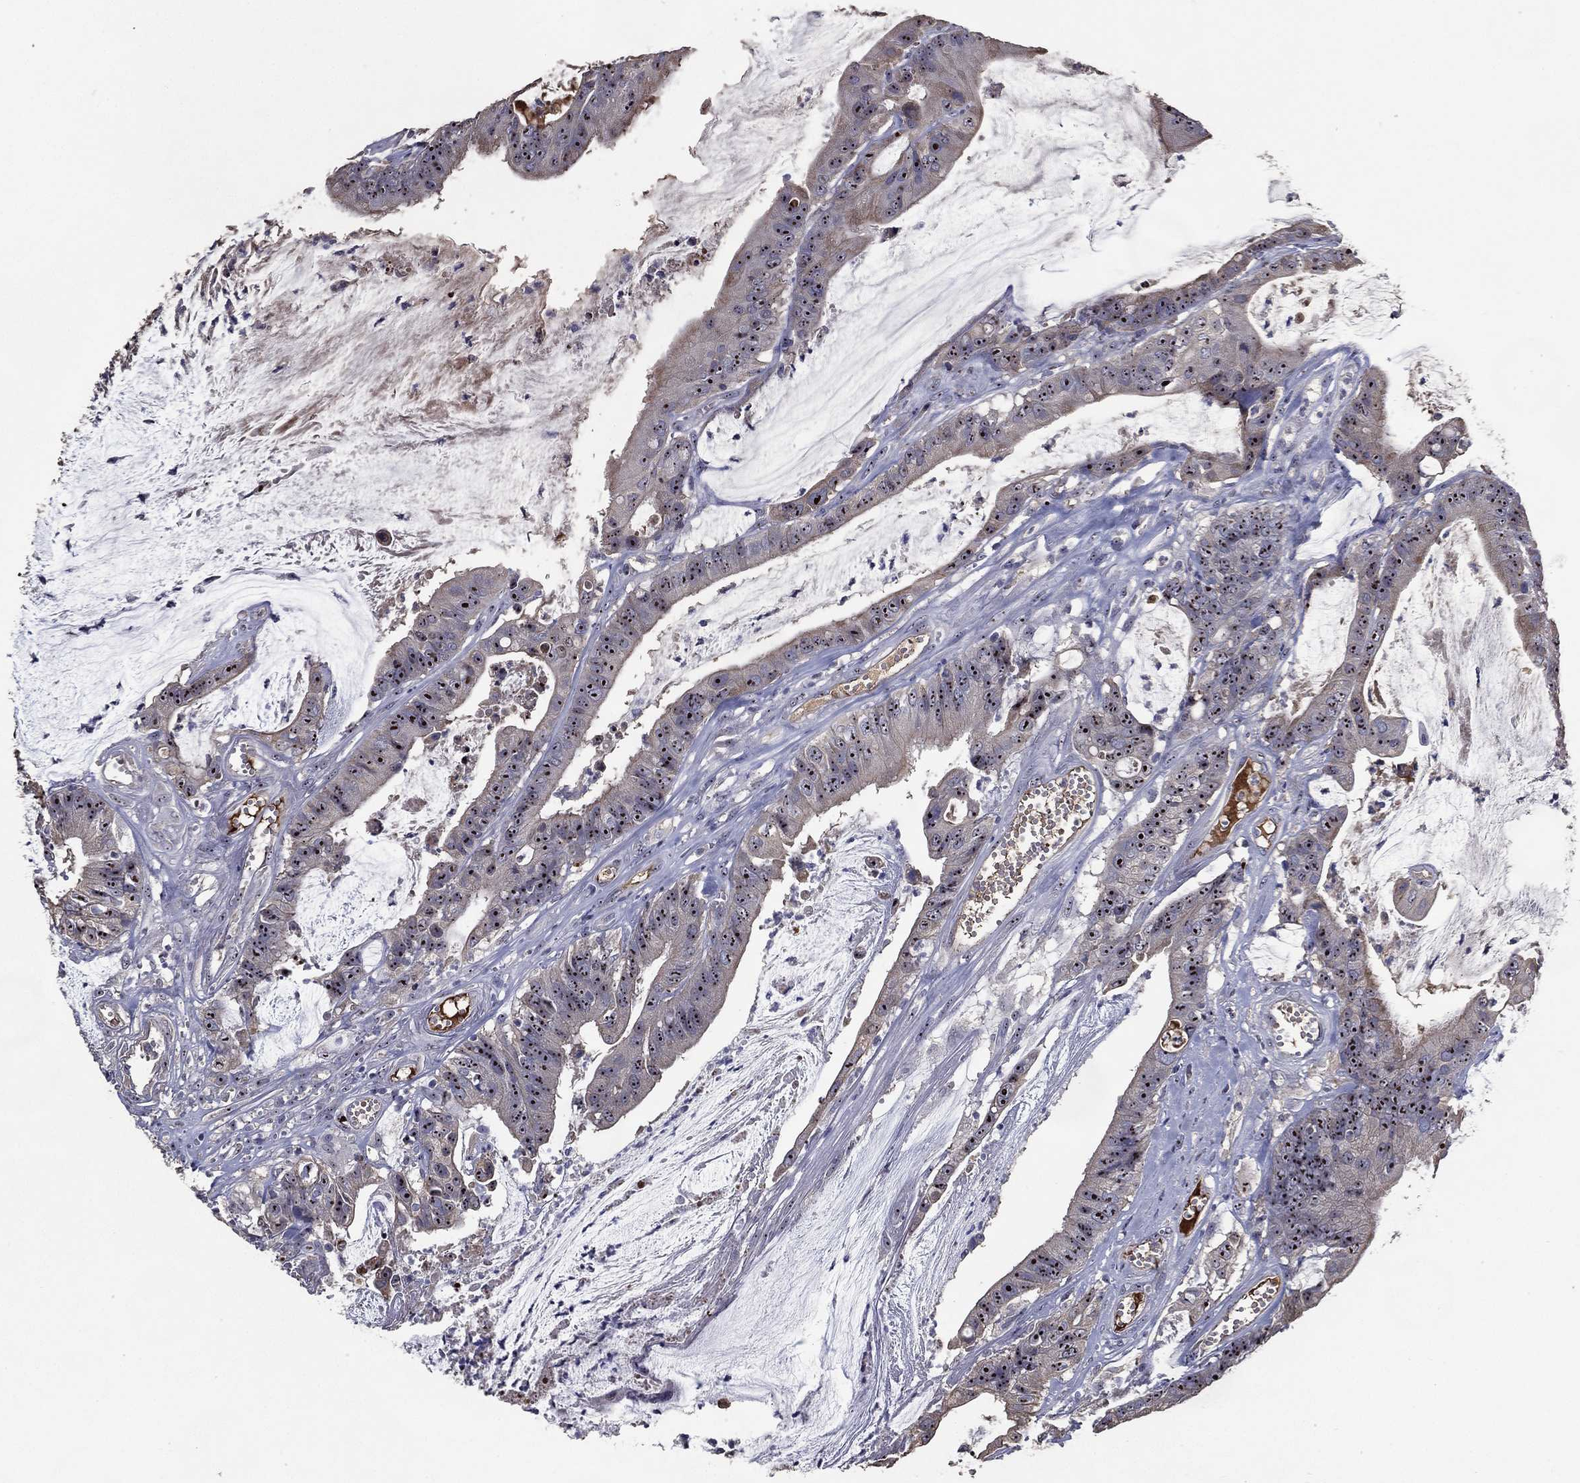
{"staining": {"intensity": "moderate", "quantity": "25%-75%", "location": "nuclear"}, "tissue": "colorectal cancer", "cell_type": "Tumor cells", "image_type": "cancer", "snomed": [{"axis": "morphology", "description": "Adenocarcinoma, NOS"}, {"axis": "topography", "description": "Colon"}], "caption": "Protein expression analysis of adenocarcinoma (colorectal) displays moderate nuclear expression in approximately 25%-75% of tumor cells.", "gene": "EFNA1", "patient": {"sex": "female", "age": 69}}